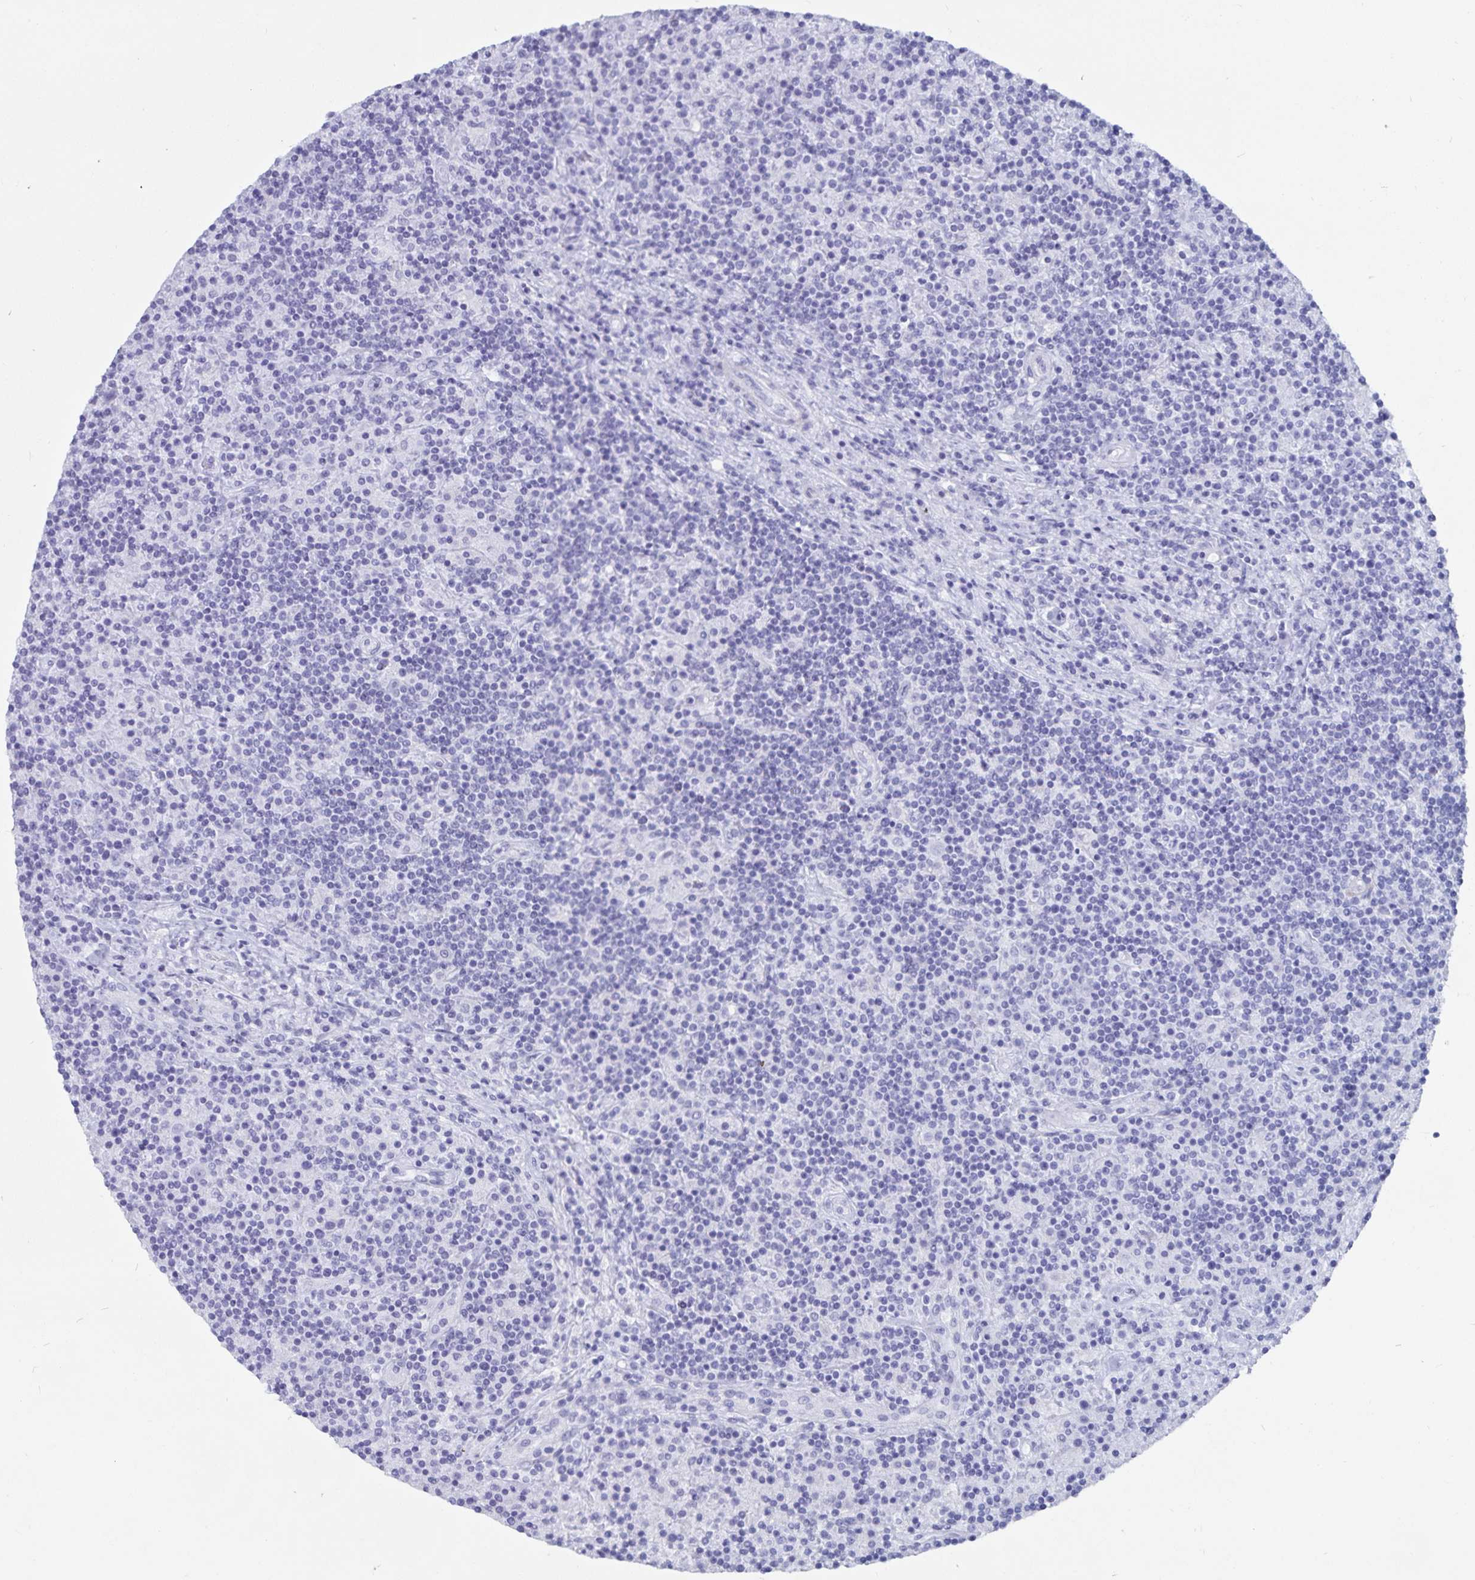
{"staining": {"intensity": "negative", "quantity": "none", "location": "none"}, "tissue": "lymphoma", "cell_type": "Tumor cells", "image_type": "cancer", "snomed": [{"axis": "morphology", "description": "Hodgkin's disease, NOS"}, {"axis": "topography", "description": "Lymph node"}], "caption": "Lymphoma stained for a protein using immunohistochemistry demonstrates no positivity tumor cells.", "gene": "GPR137", "patient": {"sex": "male", "age": 70}}